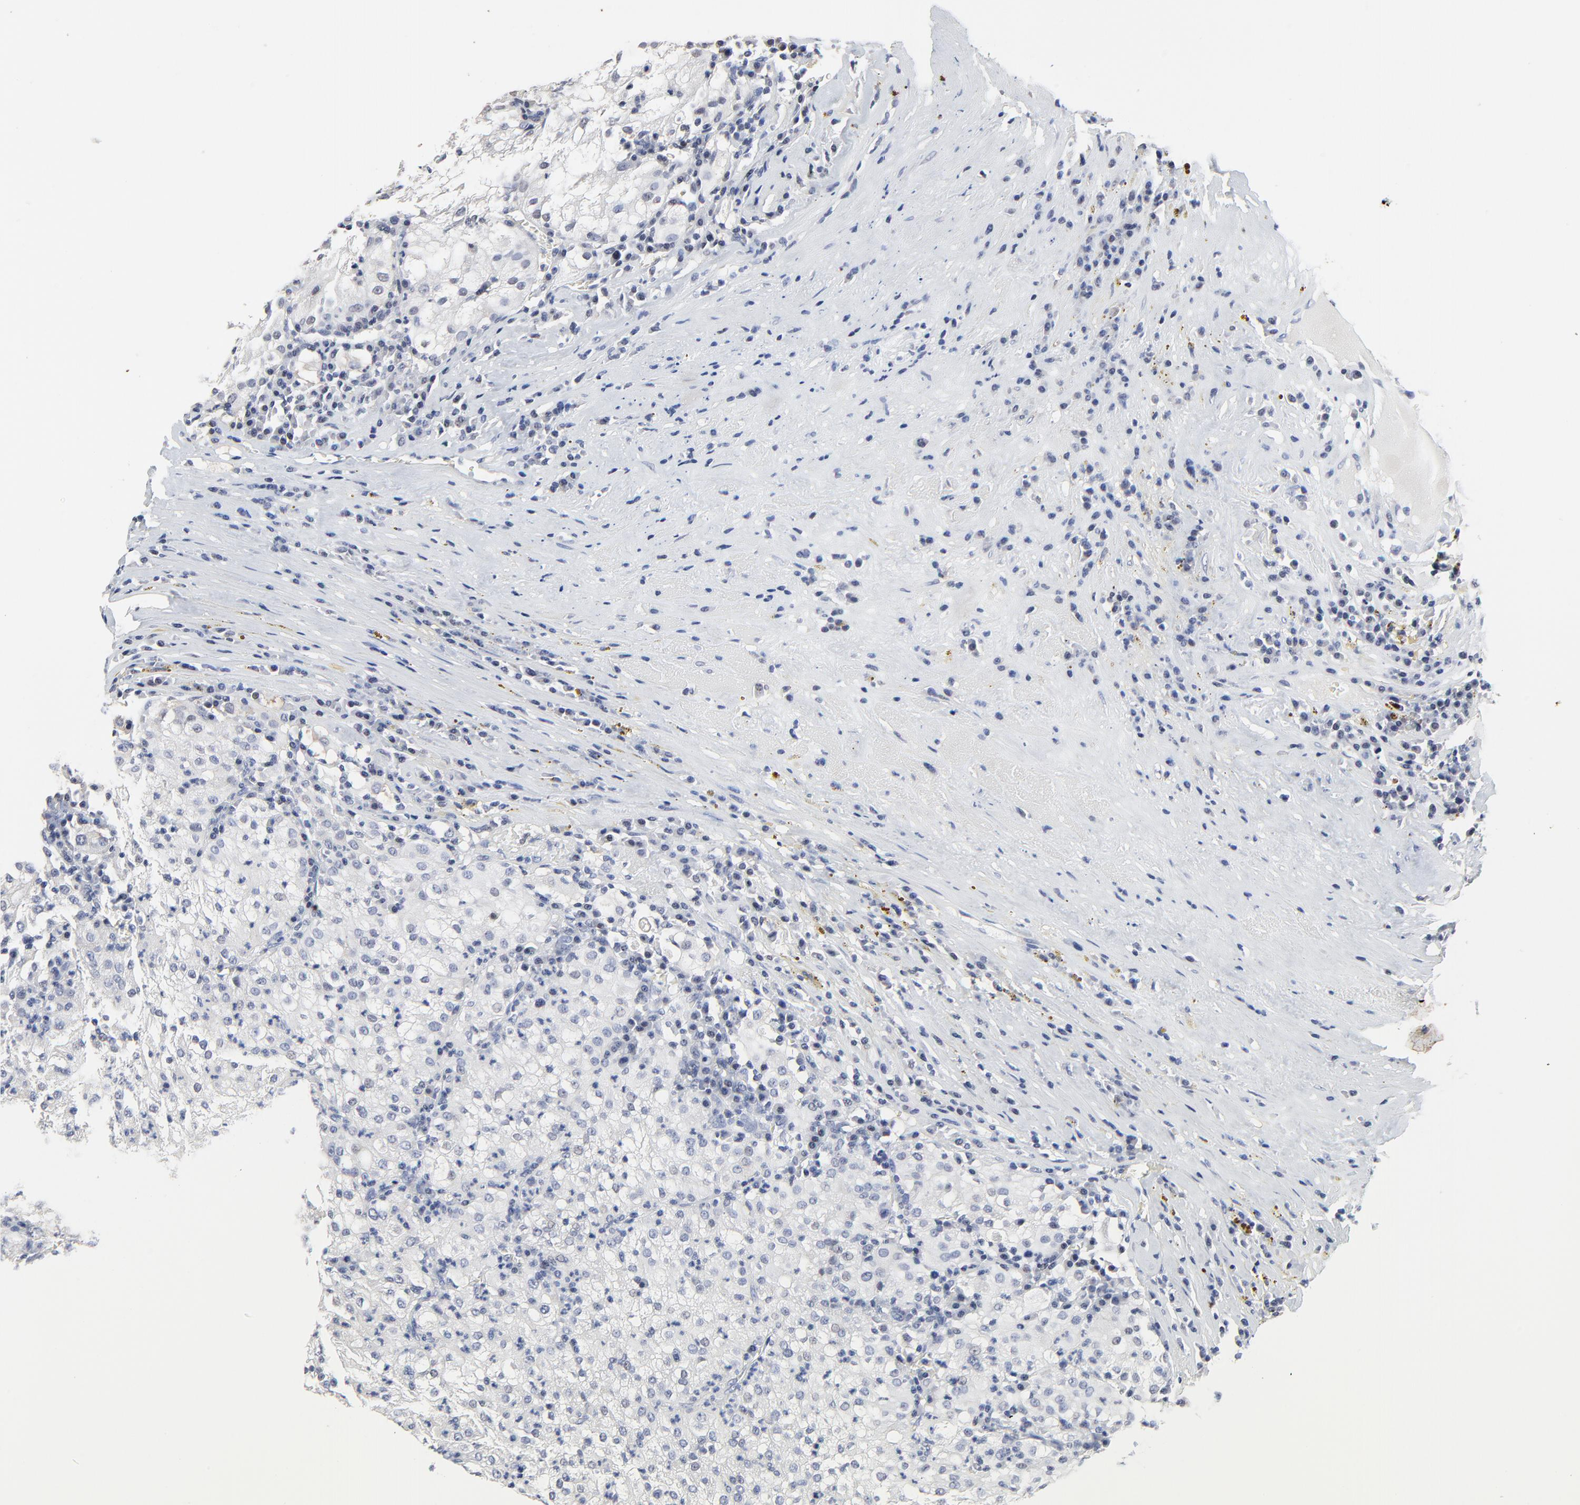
{"staining": {"intensity": "negative", "quantity": "none", "location": "none"}, "tissue": "renal cancer", "cell_type": "Tumor cells", "image_type": "cancer", "snomed": [{"axis": "morphology", "description": "Adenocarcinoma, NOS"}, {"axis": "topography", "description": "Kidney"}], "caption": "A high-resolution histopathology image shows immunohistochemistry (IHC) staining of renal cancer (adenocarcinoma), which exhibits no significant positivity in tumor cells.", "gene": "LNX1", "patient": {"sex": "male", "age": 59}}